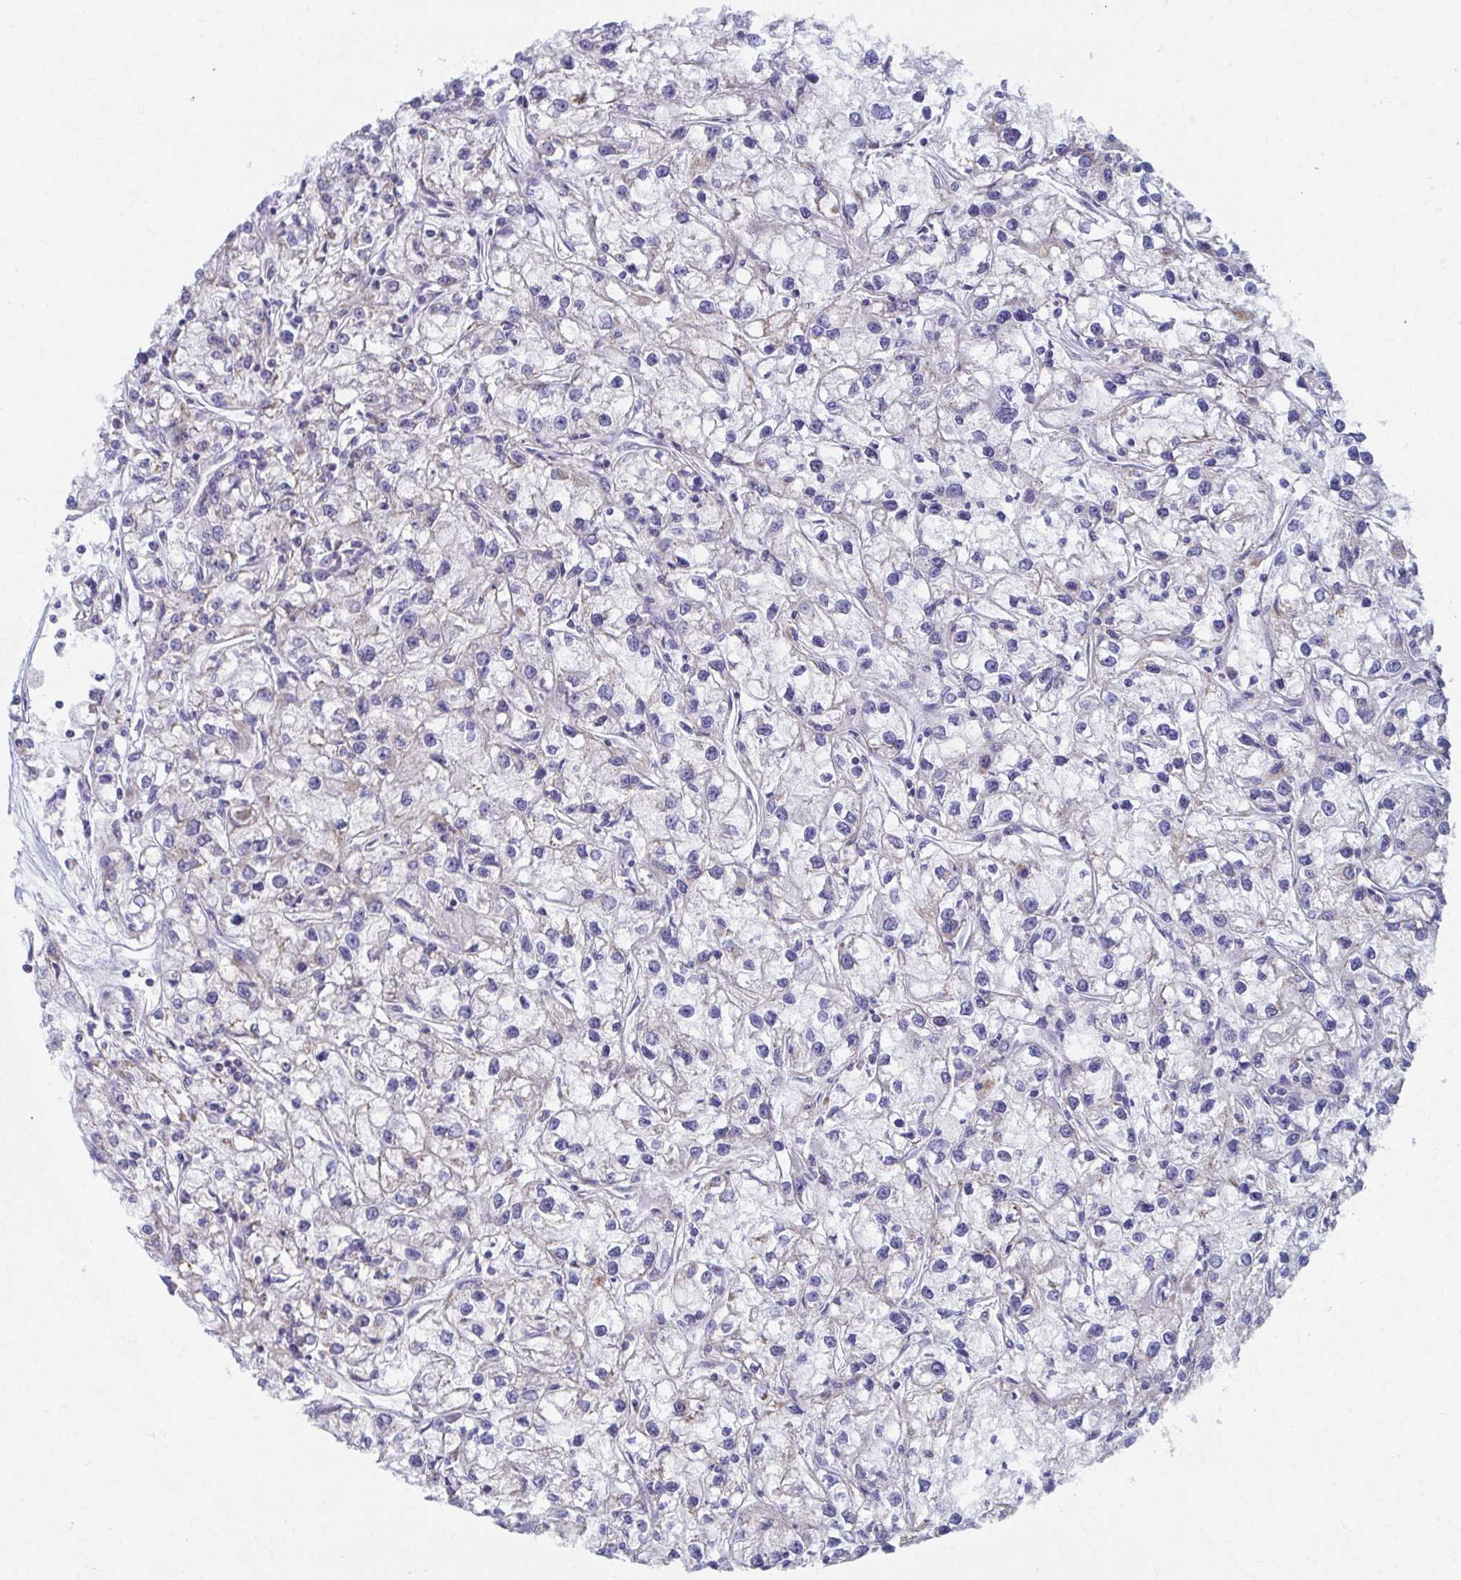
{"staining": {"intensity": "negative", "quantity": "none", "location": "none"}, "tissue": "renal cancer", "cell_type": "Tumor cells", "image_type": "cancer", "snomed": [{"axis": "morphology", "description": "Adenocarcinoma, NOS"}, {"axis": "topography", "description": "Kidney"}], "caption": "High magnification brightfield microscopy of adenocarcinoma (renal) stained with DAB (brown) and counterstained with hematoxylin (blue): tumor cells show no significant positivity. (DAB (3,3'-diaminobenzidine) IHC, high magnification).", "gene": "RCC1L", "patient": {"sex": "female", "age": 59}}